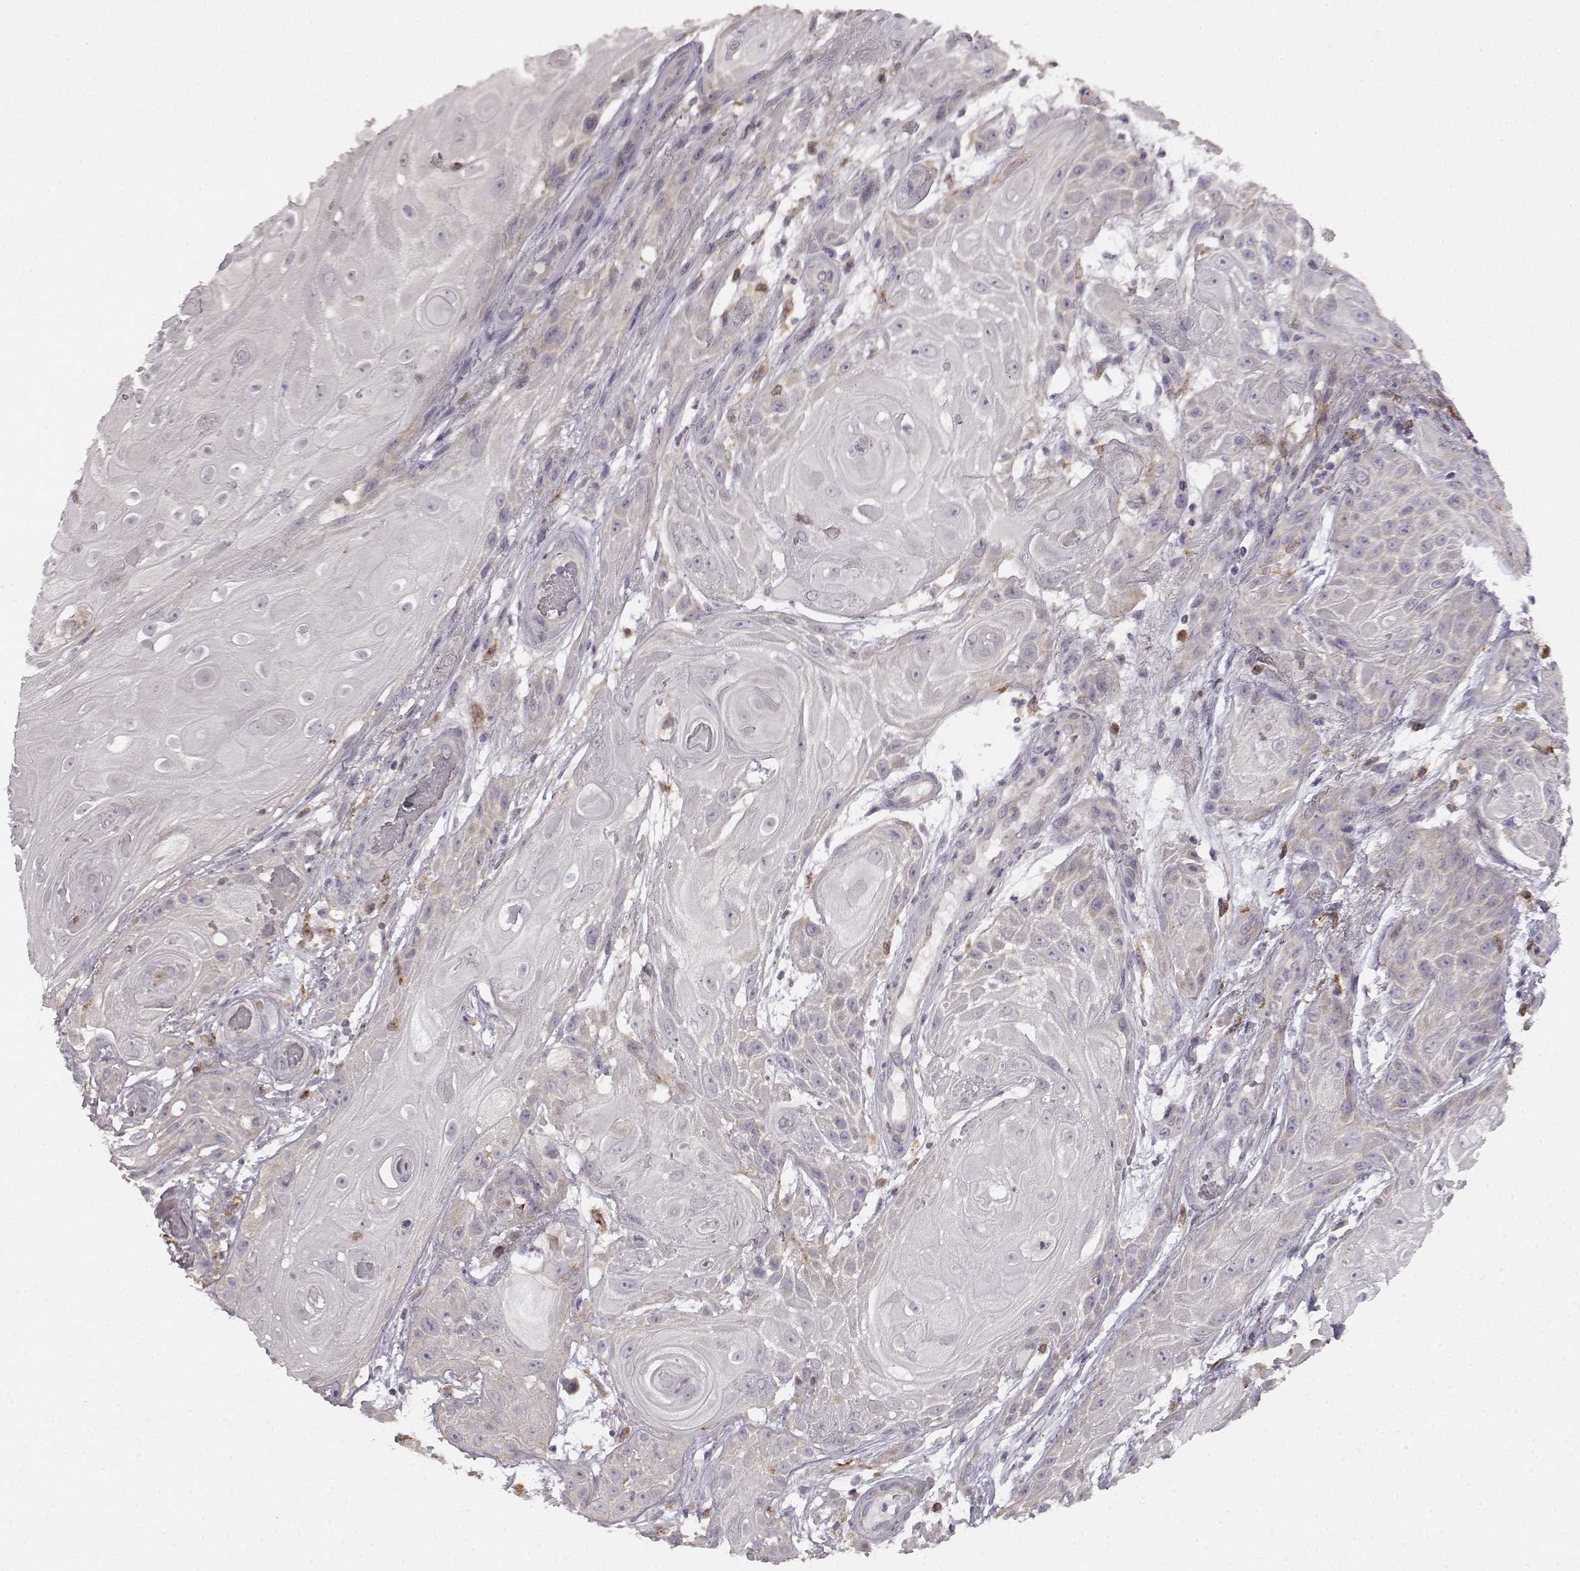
{"staining": {"intensity": "negative", "quantity": "none", "location": "none"}, "tissue": "skin cancer", "cell_type": "Tumor cells", "image_type": "cancer", "snomed": [{"axis": "morphology", "description": "Squamous cell carcinoma, NOS"}, {"axis": "topography", "description": "Skin"}], "caption": "DAB immunohistochemical staining of skin cancer (squamous cell carcinoma) displays no significant positivity in tumor cells.", "gene": "SPAG17", "patient": {"sex": "male", "age": 62}}